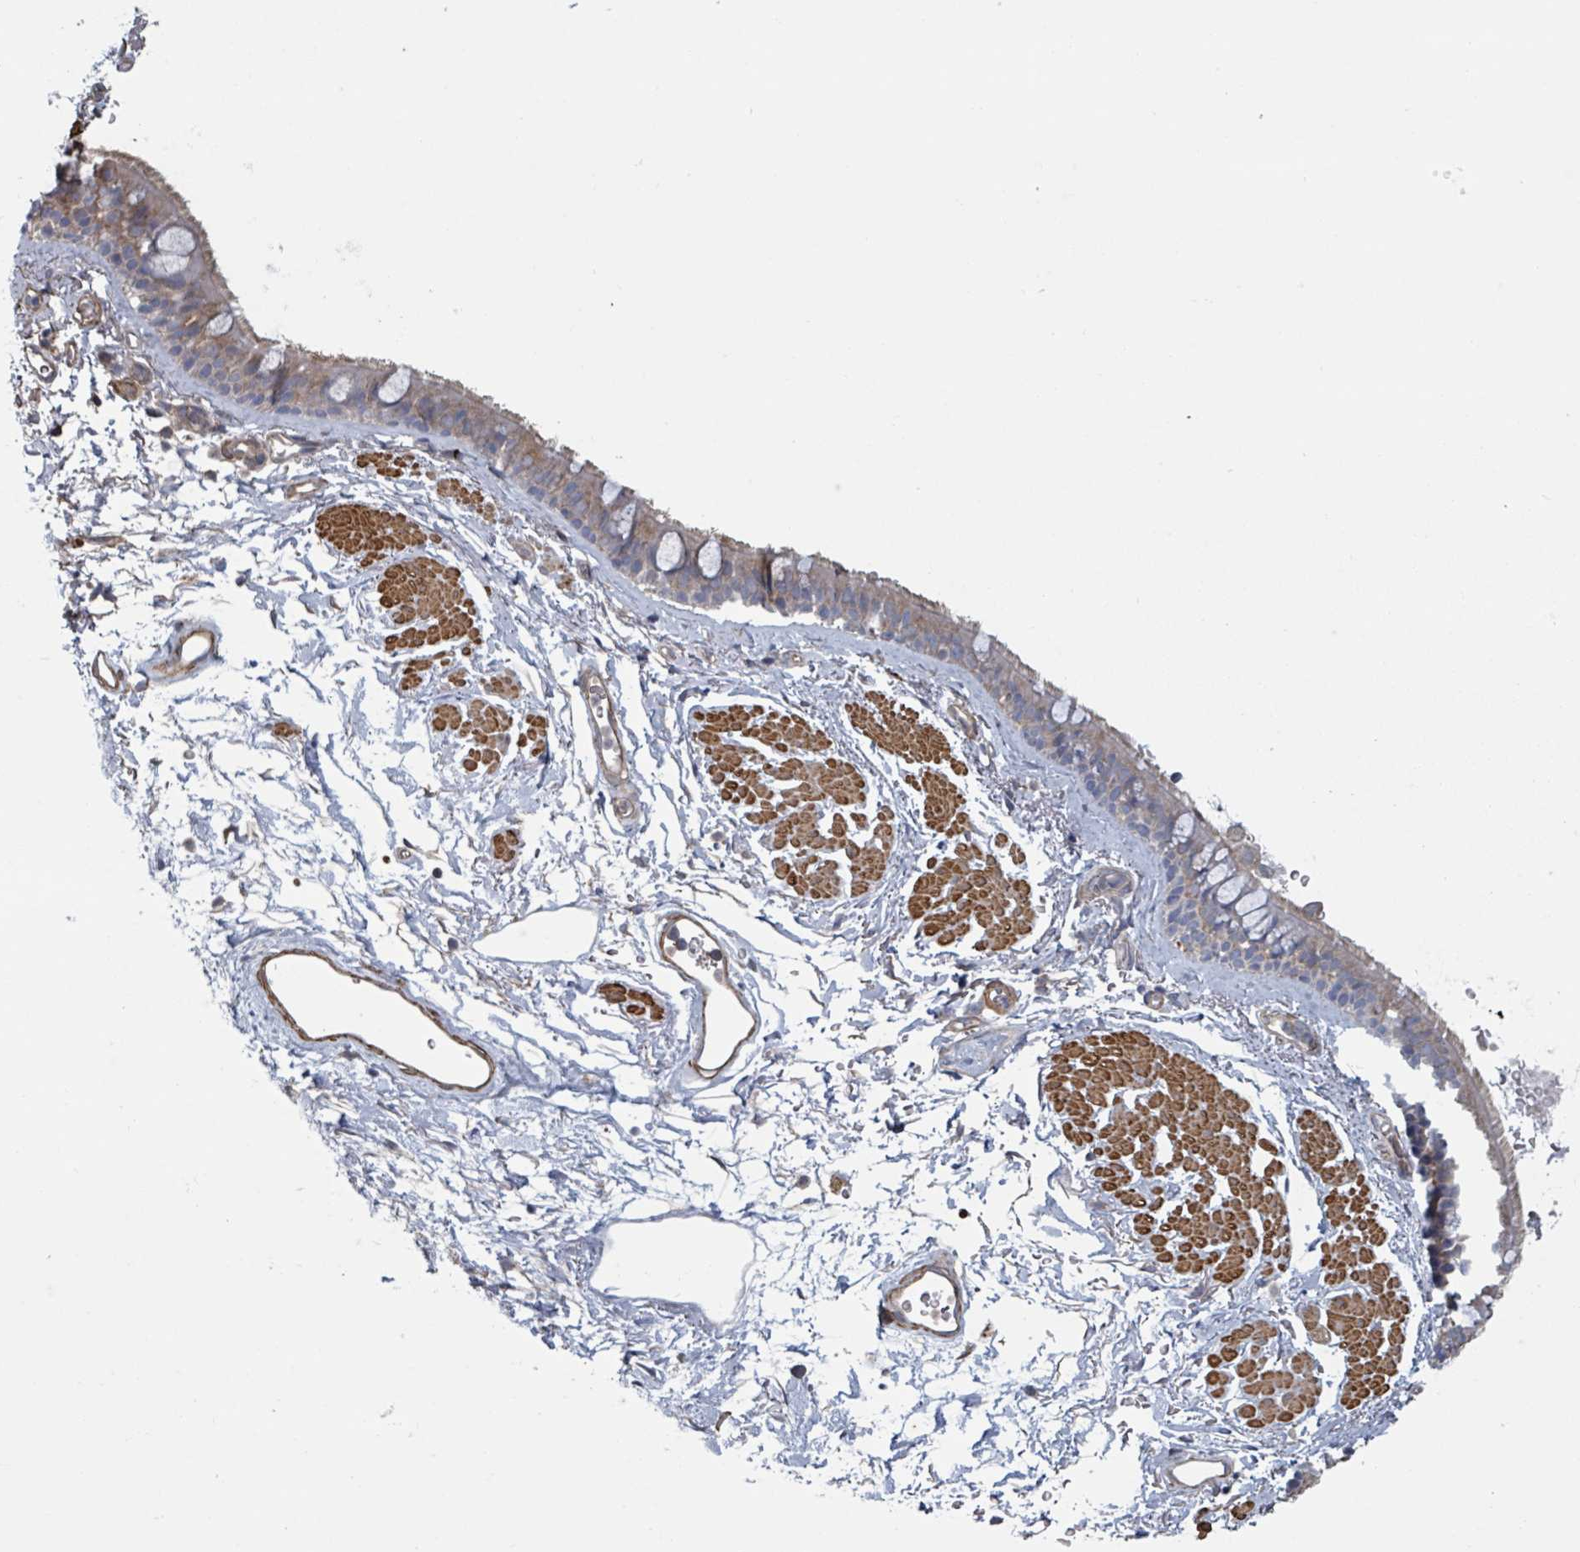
{"staining": {"intensity": "moderate", "quantity": "25%-75%", "location": "cytoplasmic/membranous"}, "tissue": "bronchus", "cell_type": "Respiratory epithelial cells", "image_type": "normal", "snomed": [{"axis": "morphology", "description": "Normal tissue, NOS"}, {"axis": "topography", "description": "Lymph node"}, {"axis": "topography", "description": "Cartilage tissue"}, {"axis": "topography", "description": "Bronchus"}], "caption": "Respiratory epithelial cells reveal moderate cytoplasmic/membranous positivity in about 25%-75% of cells in unremarkable bronchus. Ihc stains the protein of interest in brown and the nuclei are stained blue.", "gene": "ADCK1", "patient": {"sex": "female", "age": 70}}